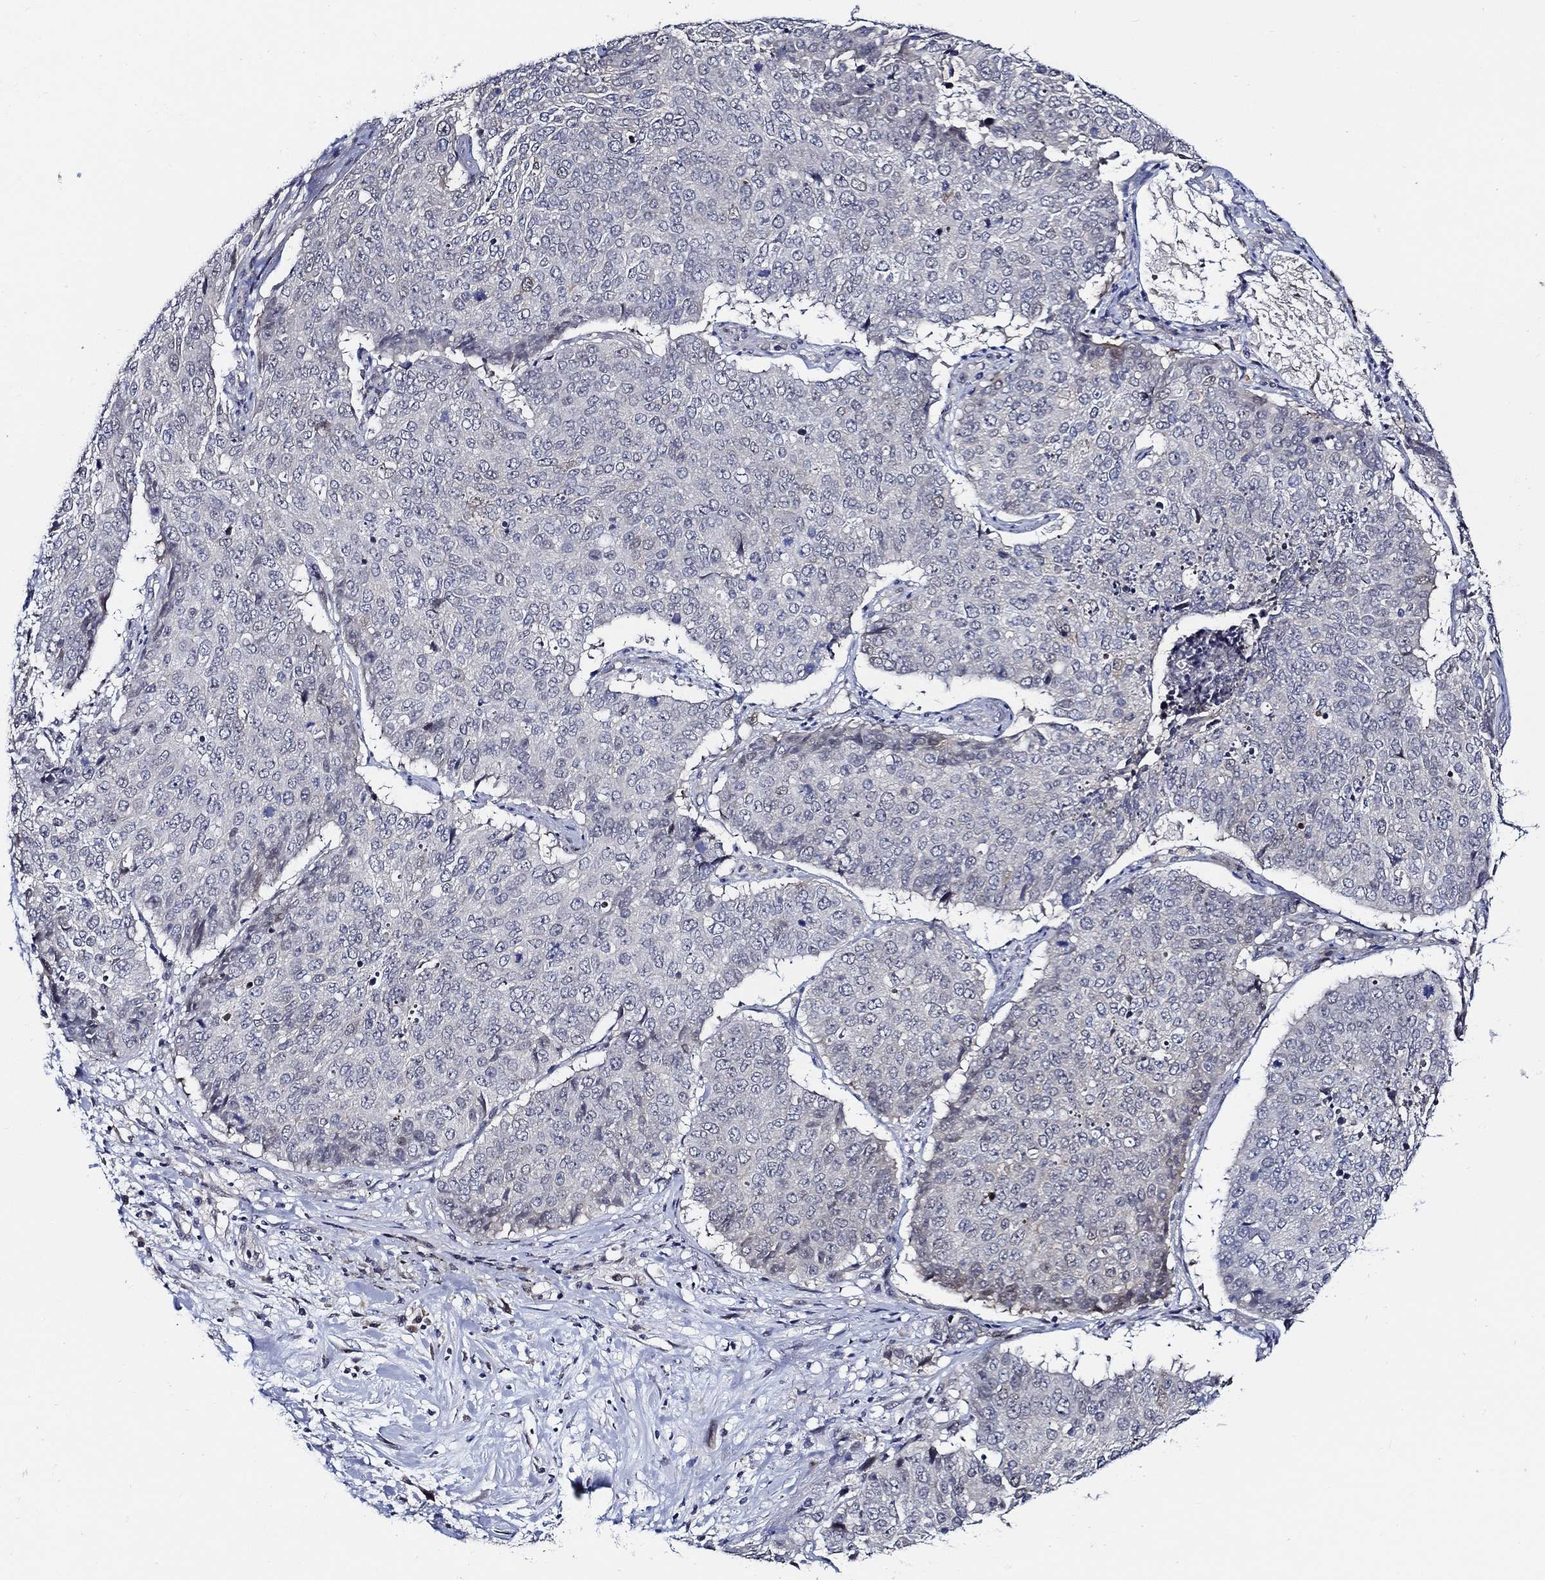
{"staining": {"intensity": "negative", "quantity": "none", "location": "none"}, "tissue": "lung cancer", "cell_type": "Tumor cells", "image_type": "cancer", "snomed": [{"axis": "morphology", "description": "Normal tissue, NOS"}, {"axis": "morphology", "description": "Squamous cell carcinoma, NOS"}, {"axis": "topography", "description": "Bronchus"}, {"axis": "topography", "description": "Lung"}], "caption": "Micrograph shows no protein positivity in tumor cells of lung cancer tissue.", "gene": "C8orf48", "patient": {"sex": "male", "age": 64}}